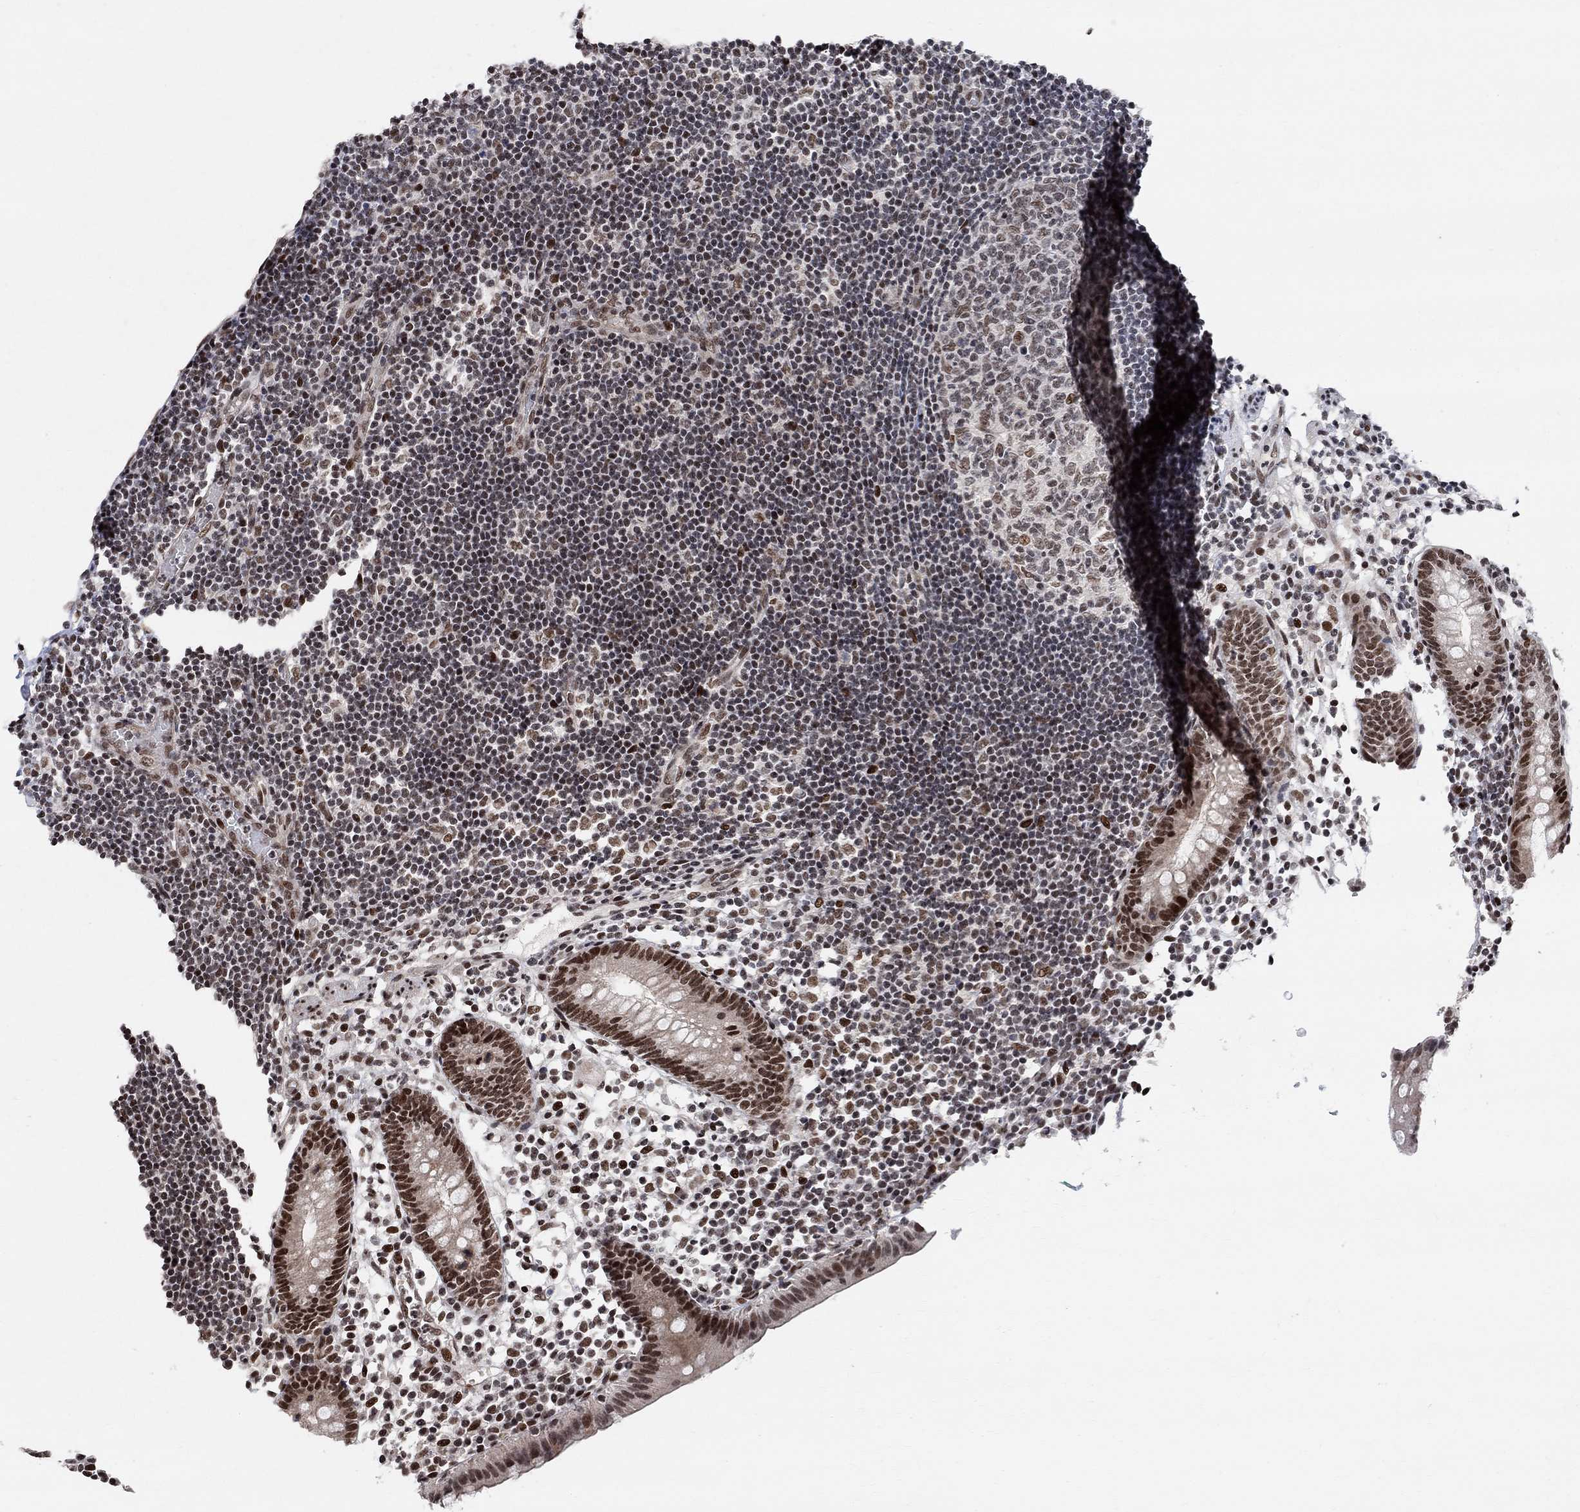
{"staining": {"intensity": "strong", "quantity": "25%-75%", "location": "nuclear"}, "tissue": "appendix", "cell_type": "Glandular cells", "image_type": "normal", "snomed": [{"axis": "morphology", "description": "Normal tissue, NOS"}, {"axis": "topography", "description": "Appendix"}], "caption": "Protein expression analysis of normal human appendix reveals strong nuclear positivity in about 25%-75% of glandular cells. The staining is performed using DAB brown chromogen to label protein expression. The nuclei are counter-stained blue using hematoxylin.", "gene": "E4F1", "patient": {"sex": "female", "age": 40}}